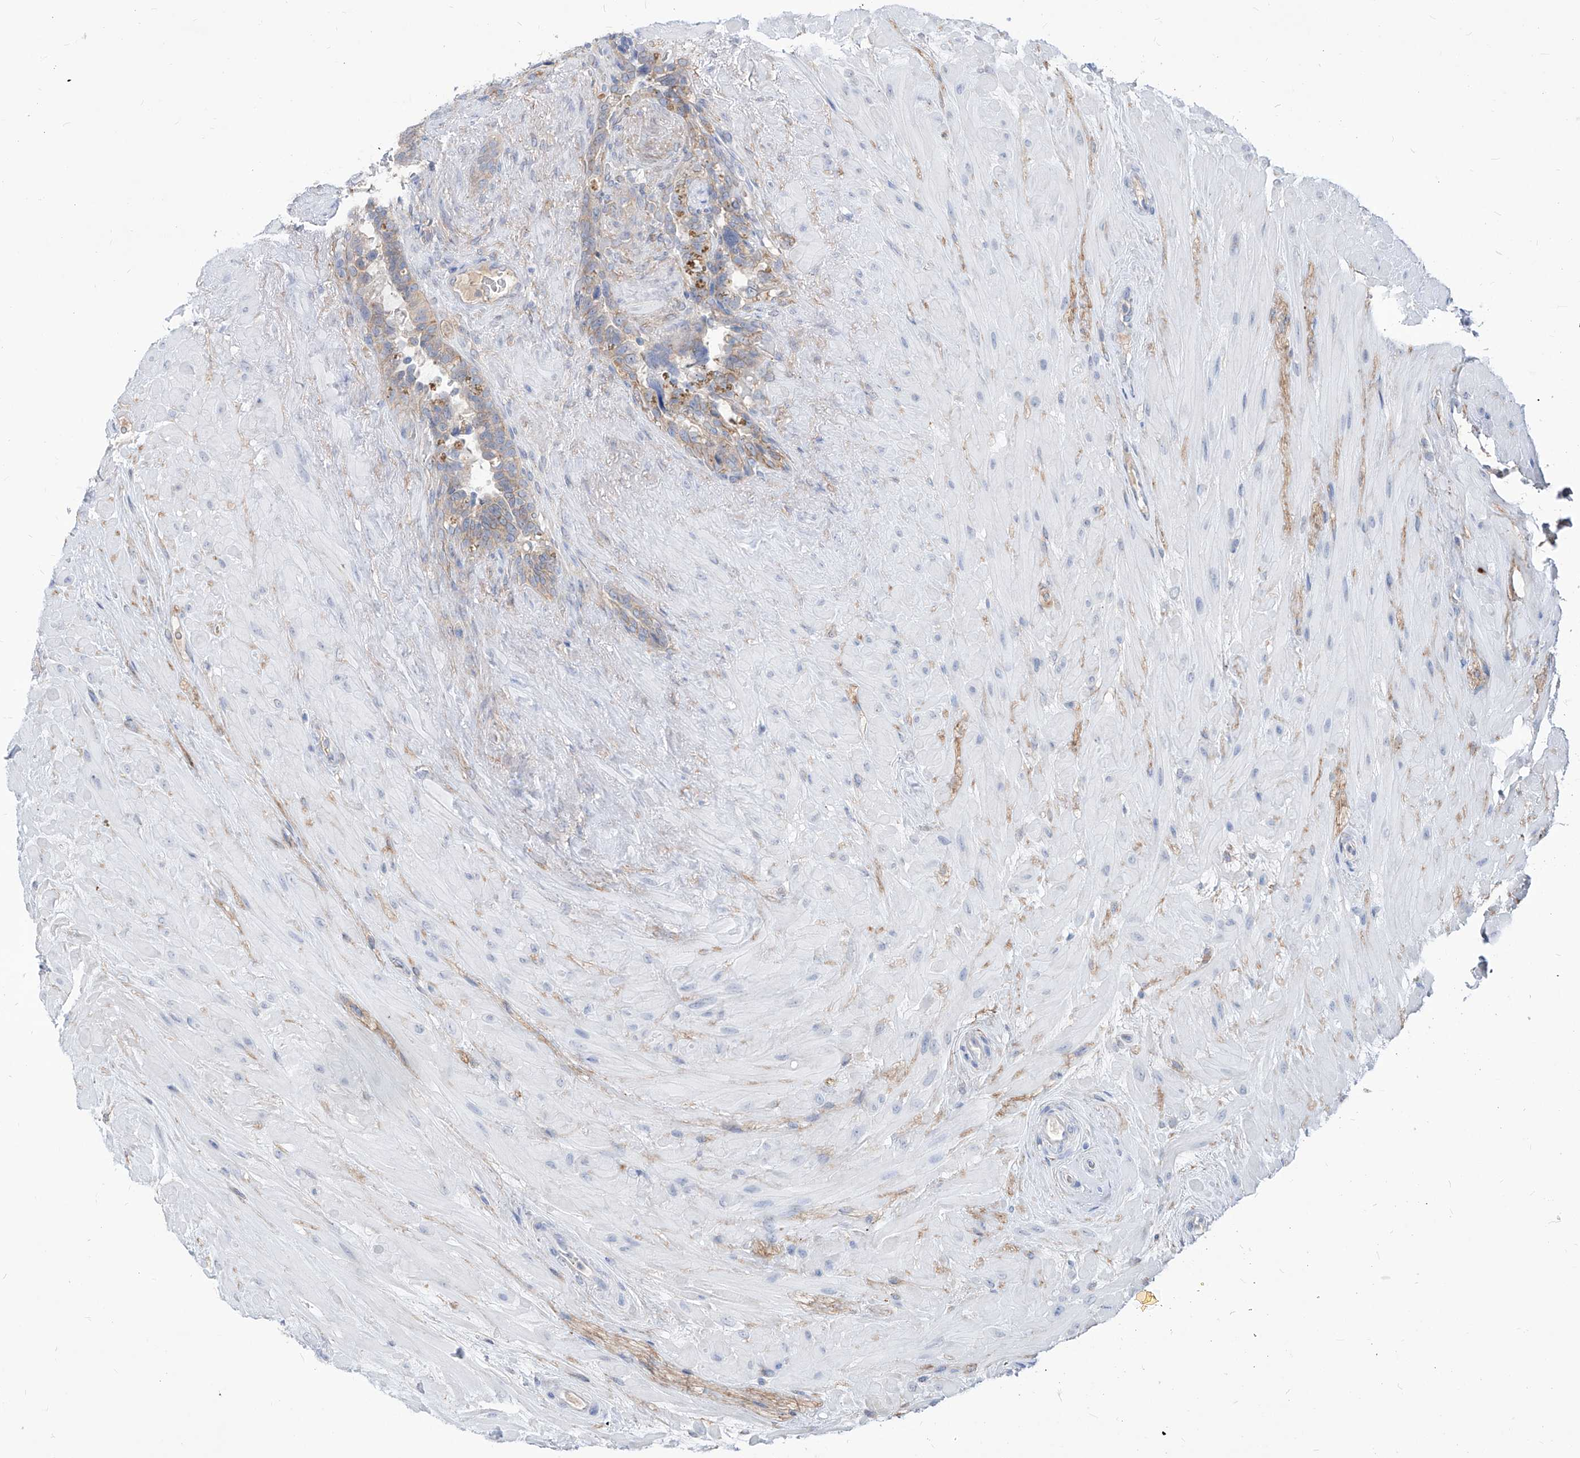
{"staining": {"intensity": "negative", "quantity": "none", "location": "none"}, "tissue": "seminal vesicle", "cell_type": "Glandular cells", "image_type": "normal", "snomed": [{"axis": "morphology", "description": "Normal tissue, NOS"}, {"axis": "topography", "description": "Seminal veicle"}], "caption": "This is an IHC image of normal seminal vesicle. There is no expression in glandular cells.", "gene": "AKAP10", "patient": {"sex": "male", "age": 80}}